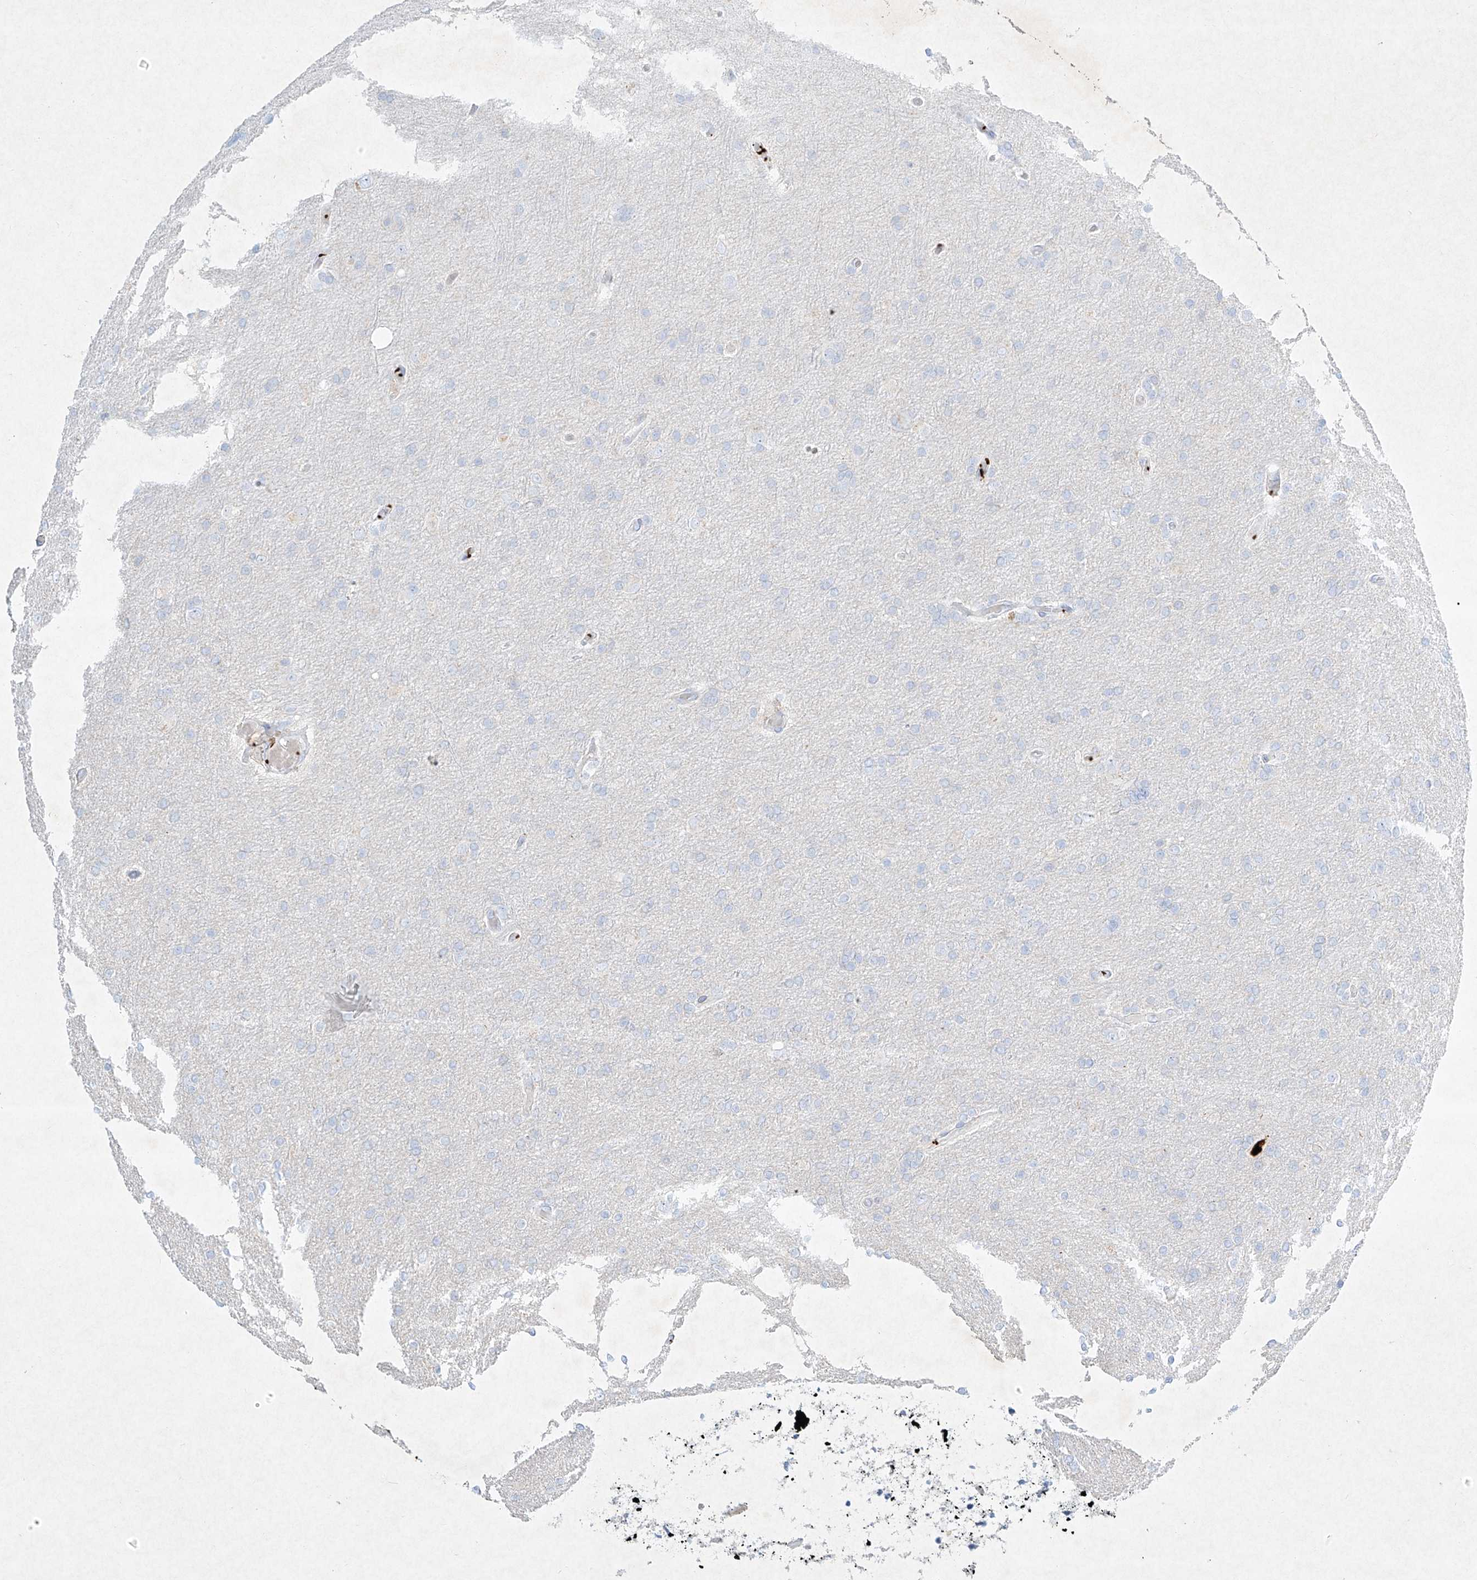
{"staining": {"intensity": "negative", "quantity": "none", "location": "none"}, "tissue": "glioma", "cell_type": "Tumor cells", "image_type": "cancer", "snomed": [{"axis": "morphology", "description": "Glioma, malignant, High grade"}, {"axis": "topography", "description": "Cerebral cortex"}], "caption": "A photomicrograph of human glioma is negative for staining in tumor cells.", "gene": "PLEK", "patient": {"sex": "female", "age": 36}}